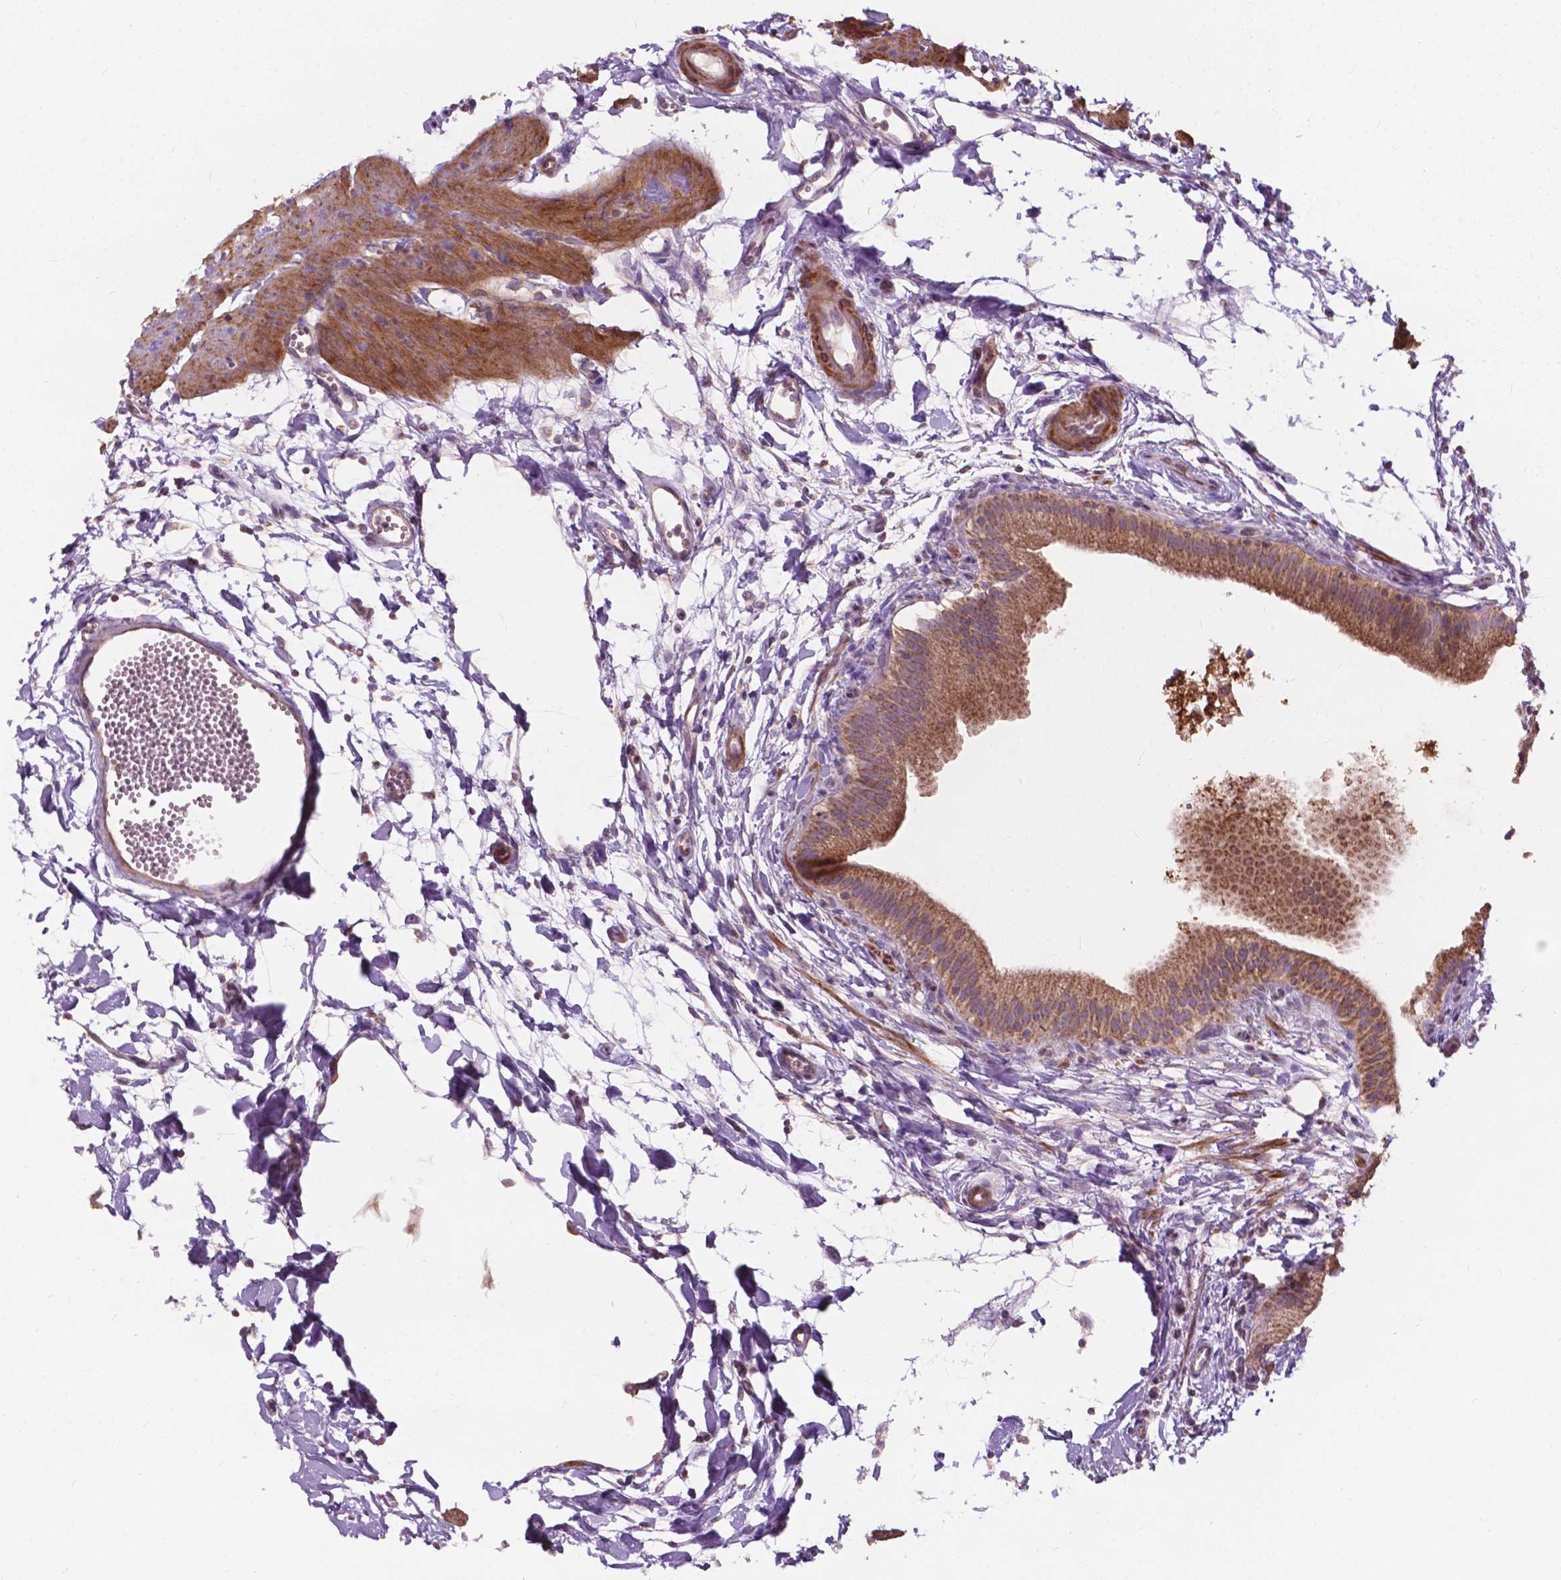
{"staining": {"intensity": "moderate", "quantity": ">75%", "location": "cytoplasmic/membranous"}, "tissue": "gallbladder", "cell_type": "Glandular cells", "image_type": "normal", "snomed": [{"axis": "morphology", "description": "Normal tissue, NOS"}, {"axis": "topography", "description": "Gallbladder"}], "caption": "Protein expression analysis of benign gallbladder displays moderate cytoplasmic/membranous staining in approximately >75% of glandular cells. (Stains: DAB (3,3'-diaminobenzidine) in brown, nuclei in blue, Microscopy: brightfield microscopy at high magnification).", "gene": "NDUFA10", "patient": {"sex": "female", "age": 63}}